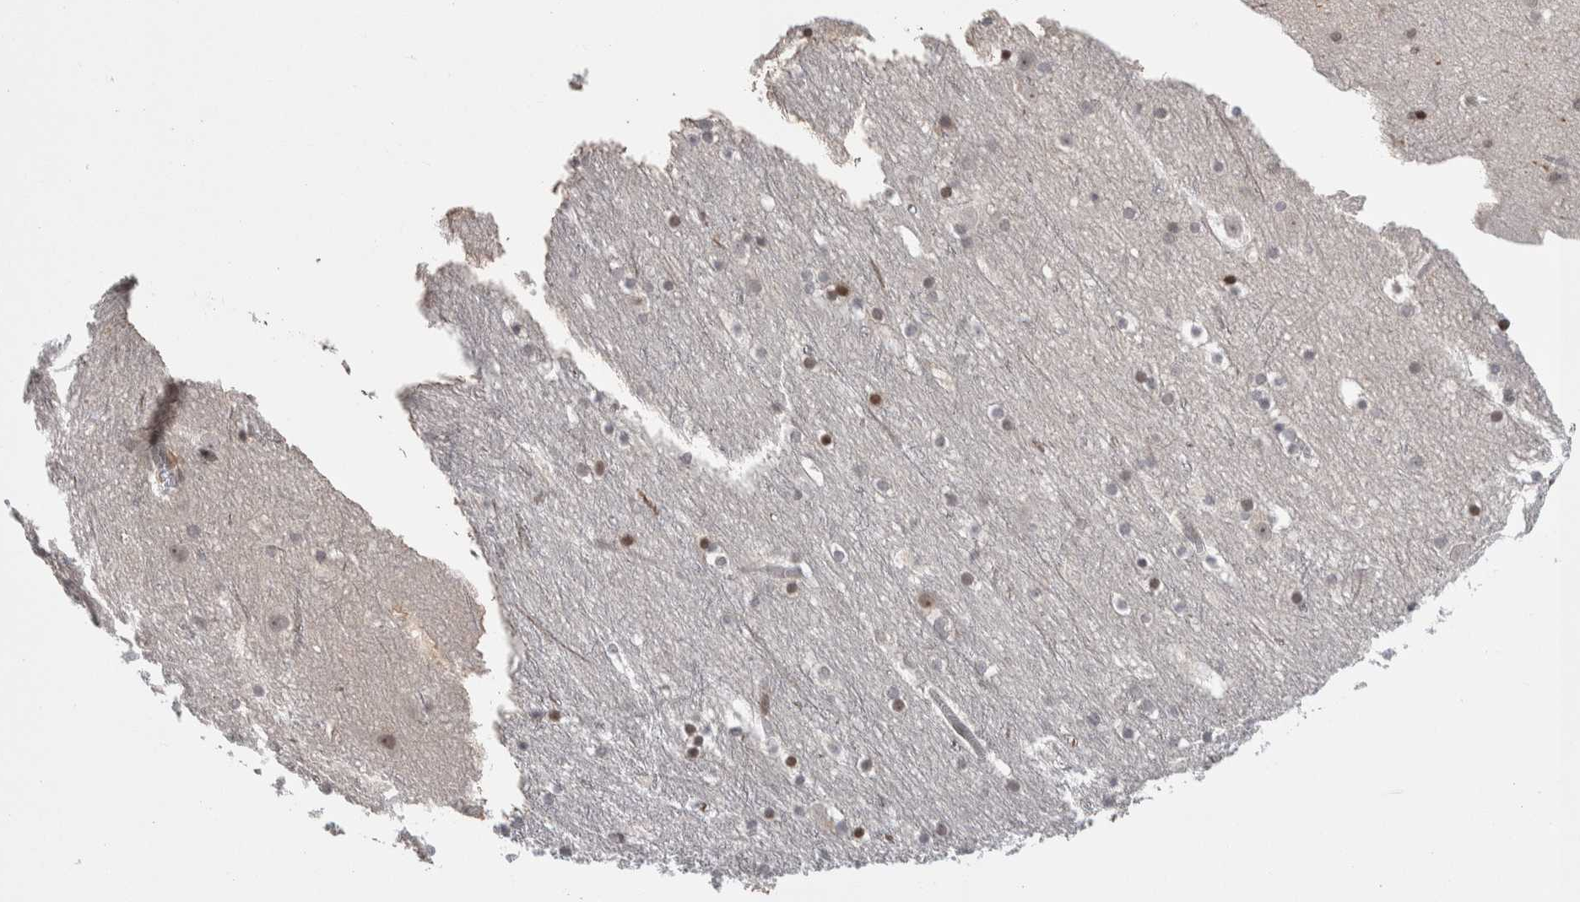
{"staining": {"intensity": "weak", "quantity": "25%-75%", "location": "nuclear"}, "tissue": "cerebral cortex", "cell_type": "Endothelial cells", "image_type": "normal", "snomed": [{"axis": "morphology", "description": "Normal tissue, NOS"}, {"axis": "topography", "description": "Cerebral cortex"}], "caption": "A low amount of weak nuclear staining is seen in approximately 25%-75% of endothelial cells in unremarkable cerebral cortex. (DAB (3,3'-diaminobenzidine) = brown stain, brightfield microscopy at high magnification).", "gene": "ZSCAN21", "patient": {"sex": "male", "age": 45}}